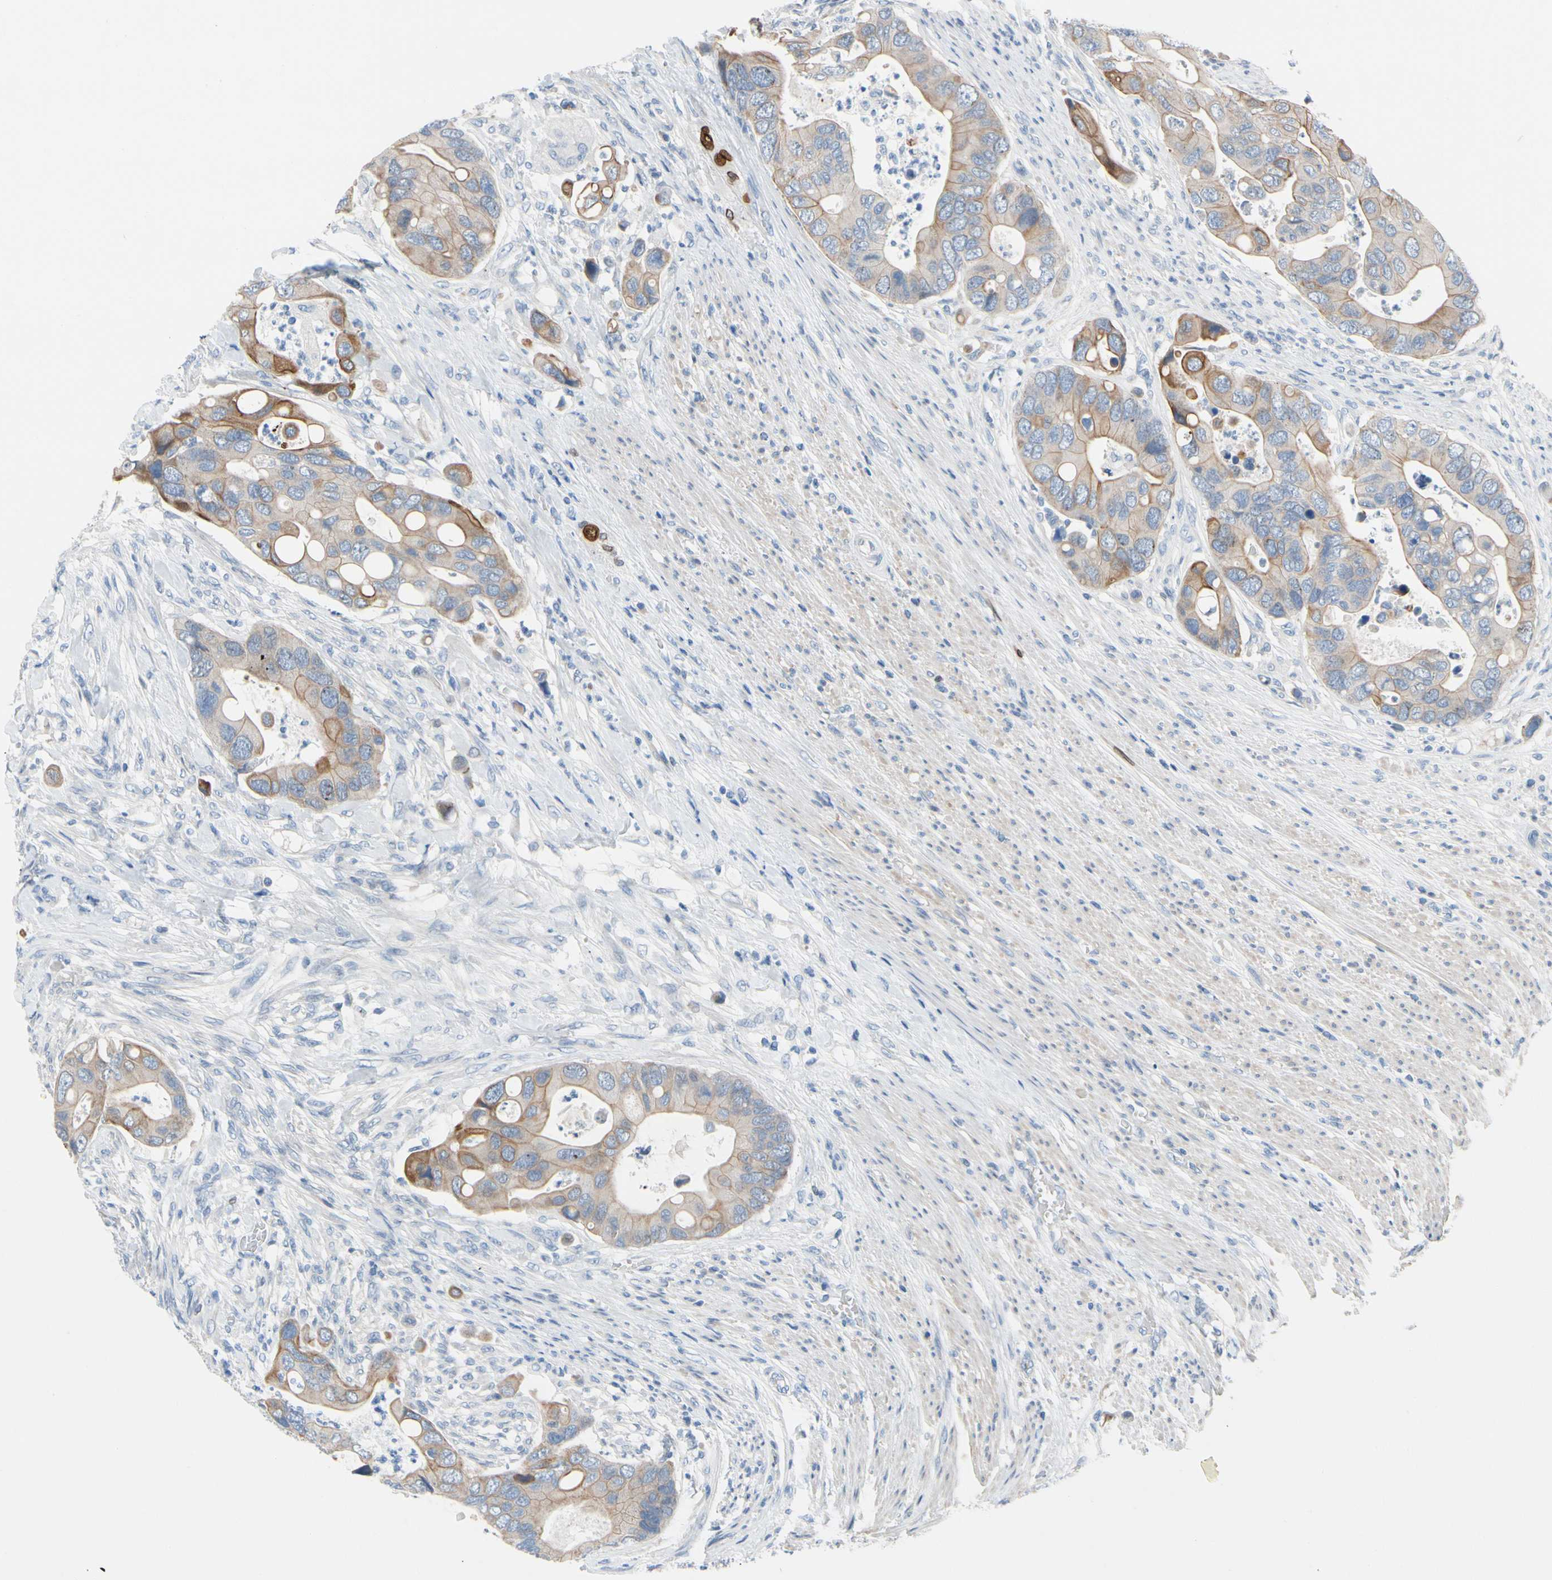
{"staining": {"intensity": "moderate", "quantity": "25%-75%", "location": "cytoplasmic/membranous"}, "tissue": "colorectal cancer", "cell_type": "Tumor cells", "image_type": "cancer", "snomed": [{"axis": "morphology", "description": "Adenocarcinoma, NOS"}, {"axis": "topography", "description": "Rectum"}], "caption": "Immunohistochemical staining of human colorectal cancer demonstrates medium levels of moderate cytoplasmic/membranous protein expression in about 25%-75% of tumor cells.", "gene": "ZNF132", "patient": {"sex": "female", "age": 57}}